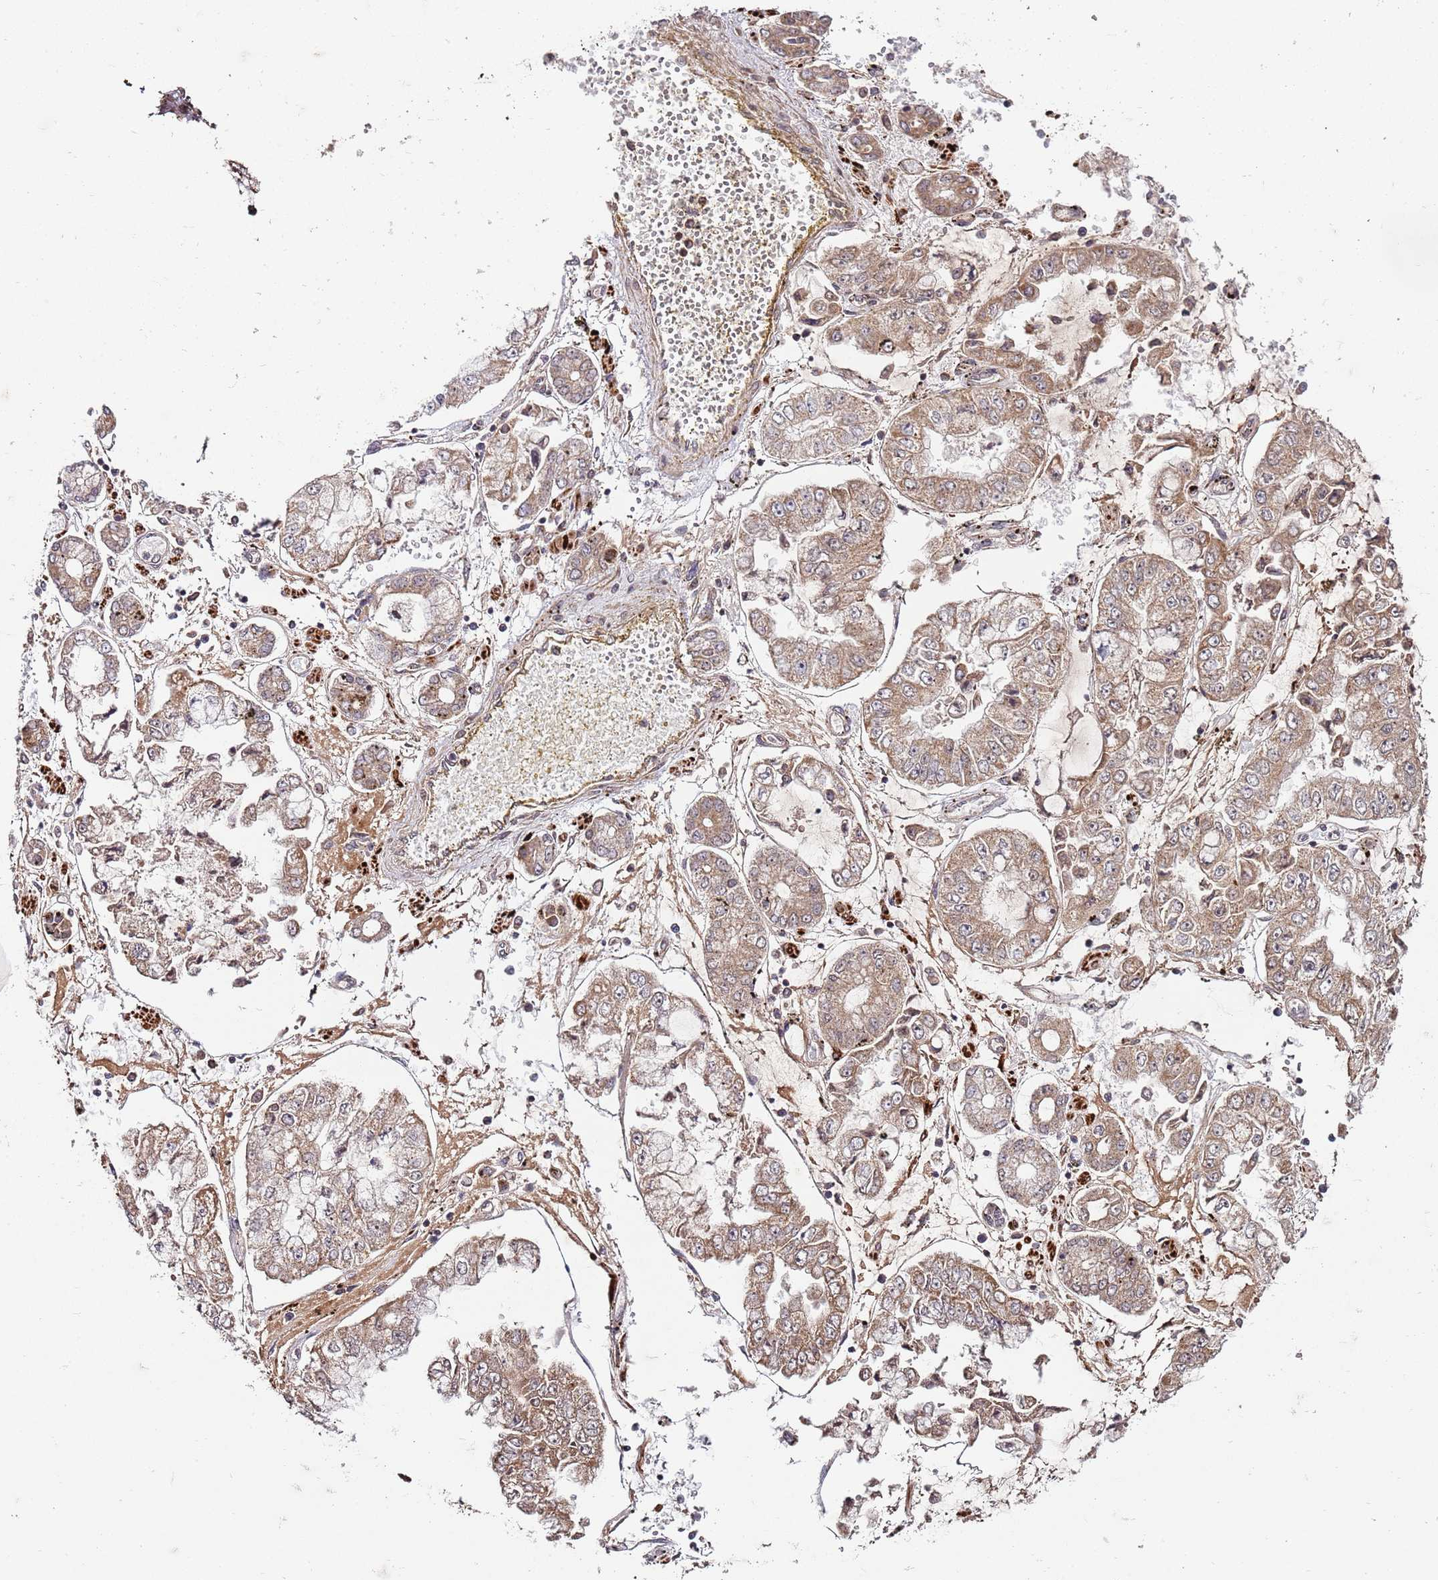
{"staining": {"intensity": "moderate", "quantity": ">75%", "location": "cytoplasmic/membranous"}, "tissue": "stomach cancer", "cell_type": "Tumor cells", "image_type": "cancer", "snomed": [{"axis": "morphology", "description": "Adenocarcinoma, NOS"}, {"axis": "topography", "description": "Stomach"}], "caption": "Immunohistochemical staining of human stomach cancer (adenocarcinoma) demonstrates medium levels of moderate cytoplasmic/membranous expression in approximately >75% of tumor cells. (DAB IHC with brightfield microscopy, high magnification).", "gene": "LIN37", "patient": {"sex": "male", "age": 76}}